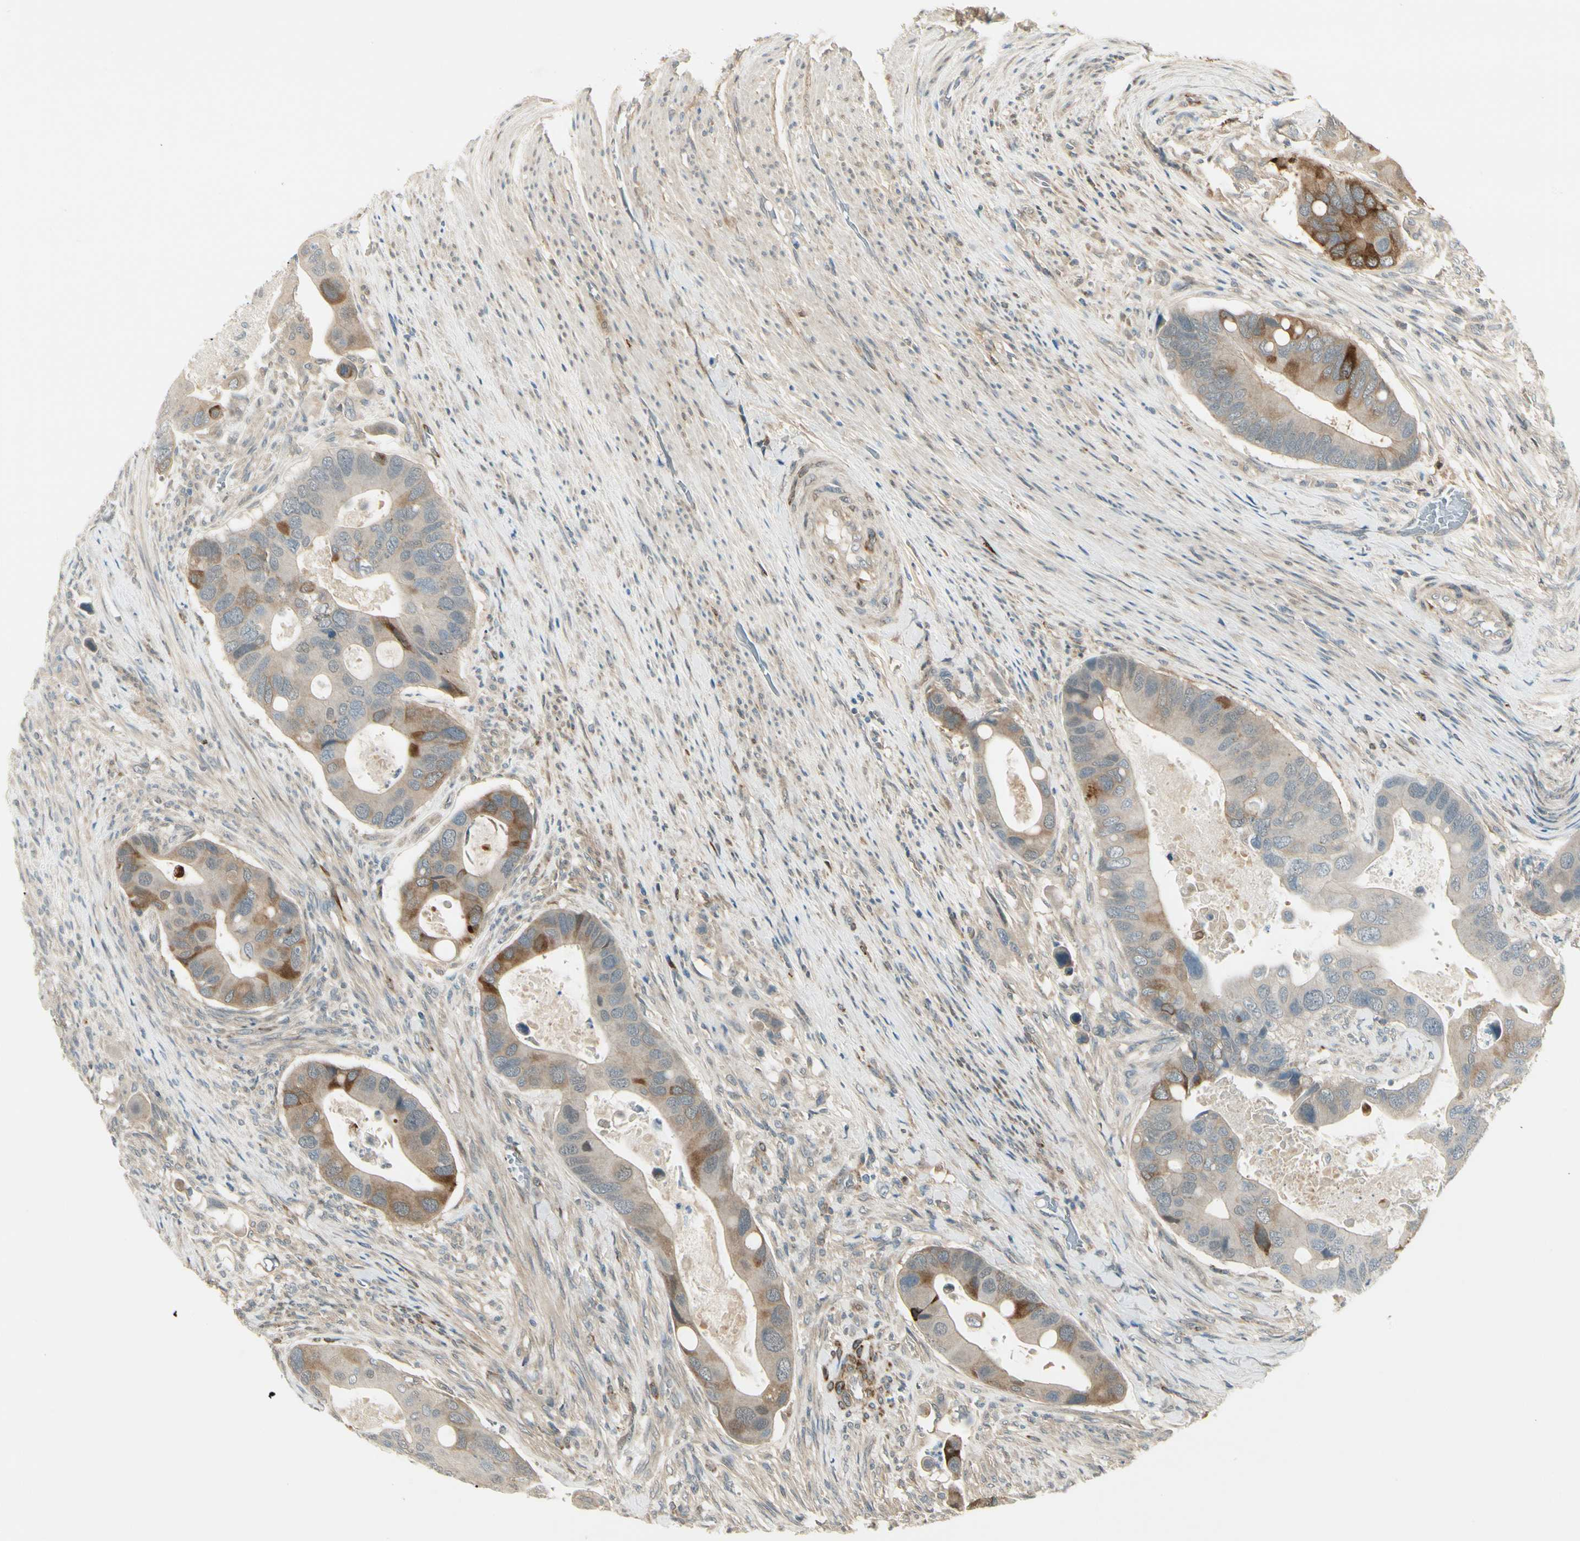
{"staining": {"intensity": "strong", "quantity": "<25%", "location": "cytoplasmic/membranous"}, "tissue": "colorectal cancer", "cell_type": "Tumor cells", "image_type": "cancer", "snomed": [{"axis": "morphology", "description": "Adenocarcinoma, NOS"}, {"axis": "topography", "description": "Rectum"}], "caption": "An image of human colorectal cancer stained for a protein exhibits strong cytoplasmic/membranous brown staining in tumor cells. The staining was performed using DAB (3,3'-diaminobenzidine), with brown indicating positive protein expression. Nuclei are stained blue with hematoxylin.", "gene": "EPHB3", "patient": {"sex": "female", "age": 57}}